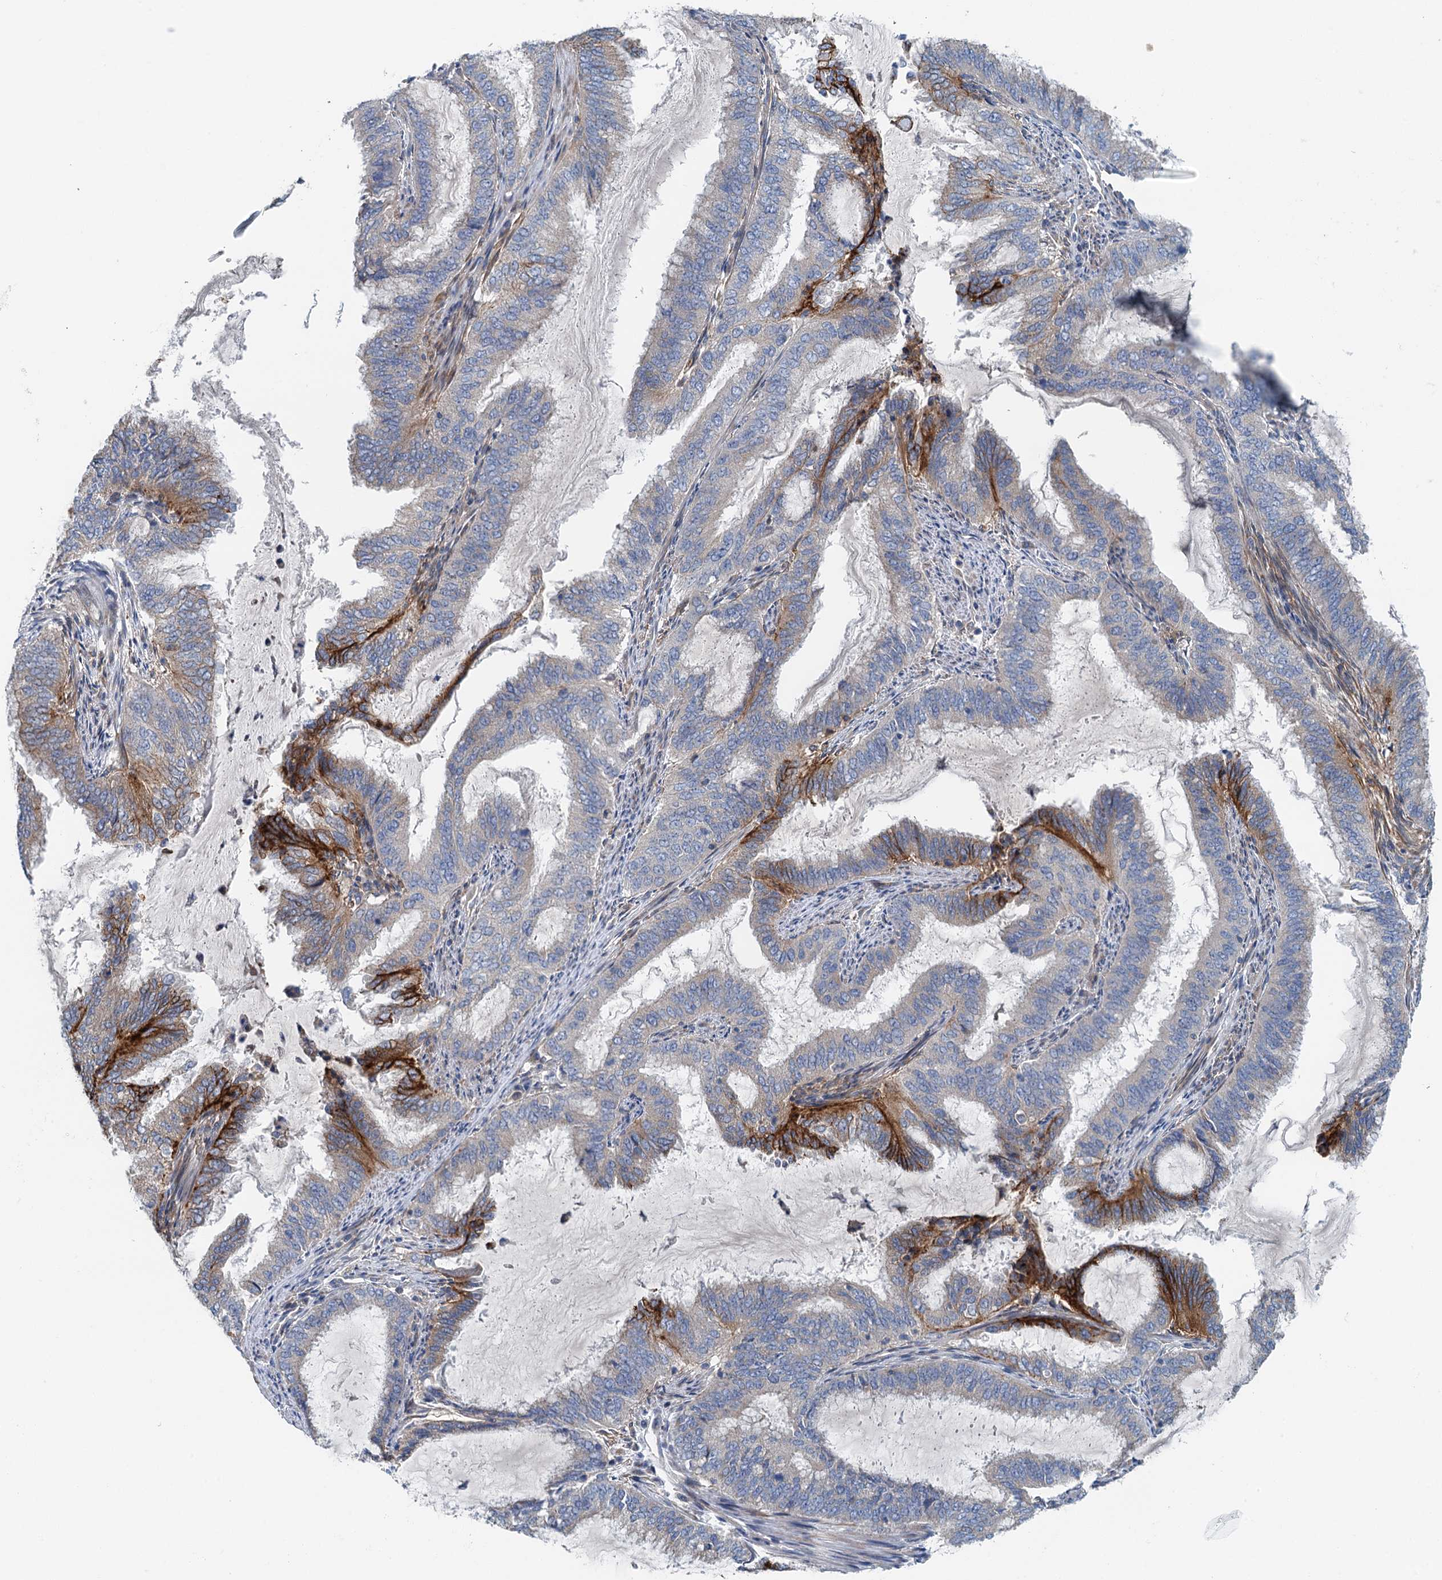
{"staining": {"intensity": "strong", "quantity": "<25%", "location": "cytoplasmic/membranous"}, "tissue": "endometrial cancer", "cell_type": "Tumor cells", "image_type": "cancer", "snomed": [{"axis": "morphology", "description": "Adenocarcinoma, NOS"}, {"axis": "topography", "description": "Endometrium"}], "caption": "High-magnification brightfield microscopy of adenocarcinoma (endometrial) stained with DAB (brown) and counterstained with hematoxylin (blue). tumor cells exhibit strong cytoplasmic/membranous positivity is present in about<25% of cells.", "gene": "PPP1R14D", "patient": {"sex": "female", "age": 51}}